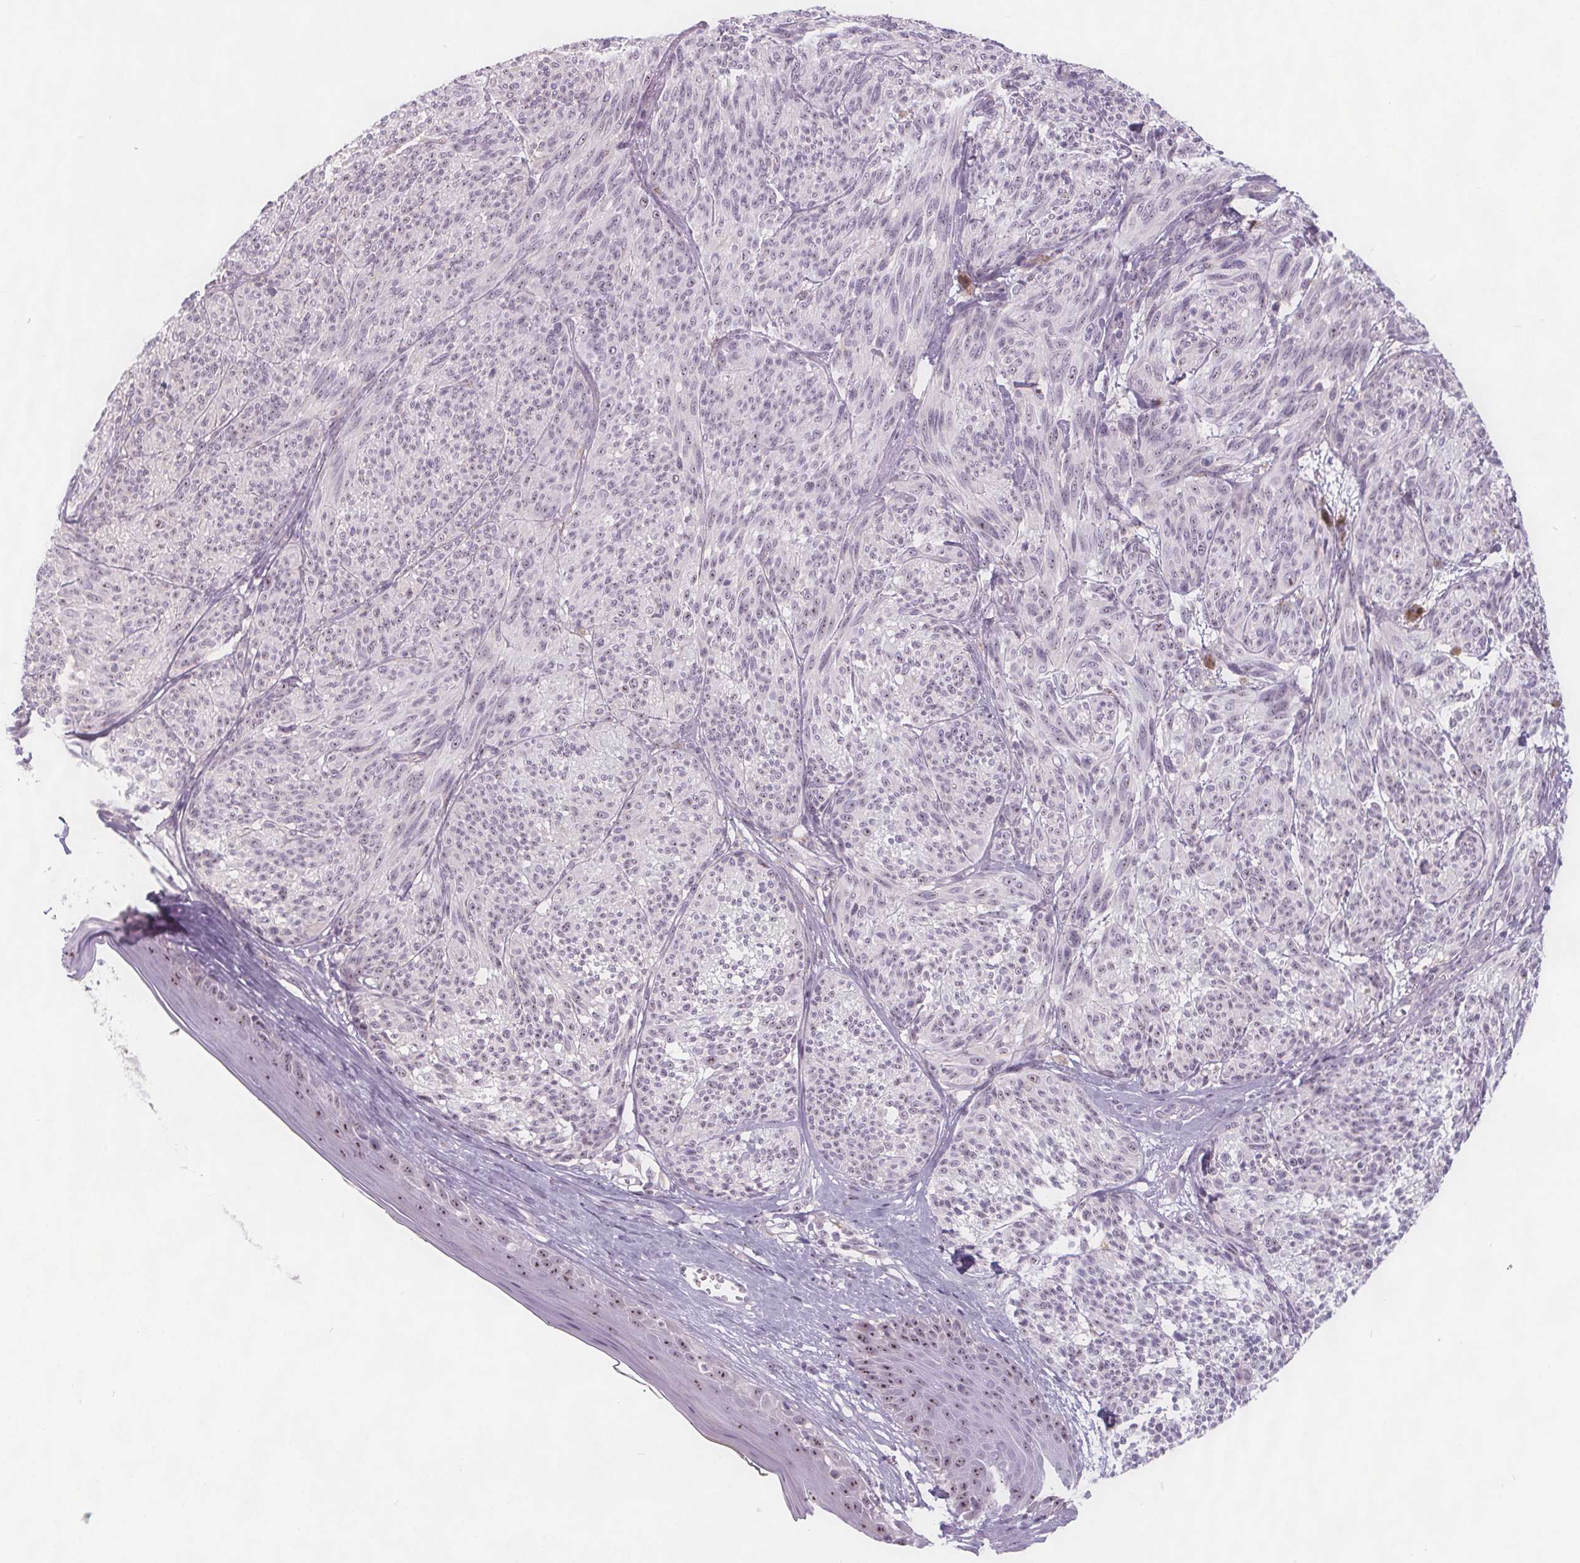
{"staining": {"intensity": "negative", "quantity": "none", "location": "none"}, "tissue": "melanoma", "cell_type": "Tumor cells", "image_type": "cancer", "snomed": [{"axis": "morphology", "description": "Malignant melanoma, NOS"}, {"axis": "topography", "description": "Skin"}], "caption": "Melanoma was stained to show a protein in brown. There is no significant staining in tumor cells.", "gene": "NOLC1", "patient": {"sex": "male", "age": 79}}